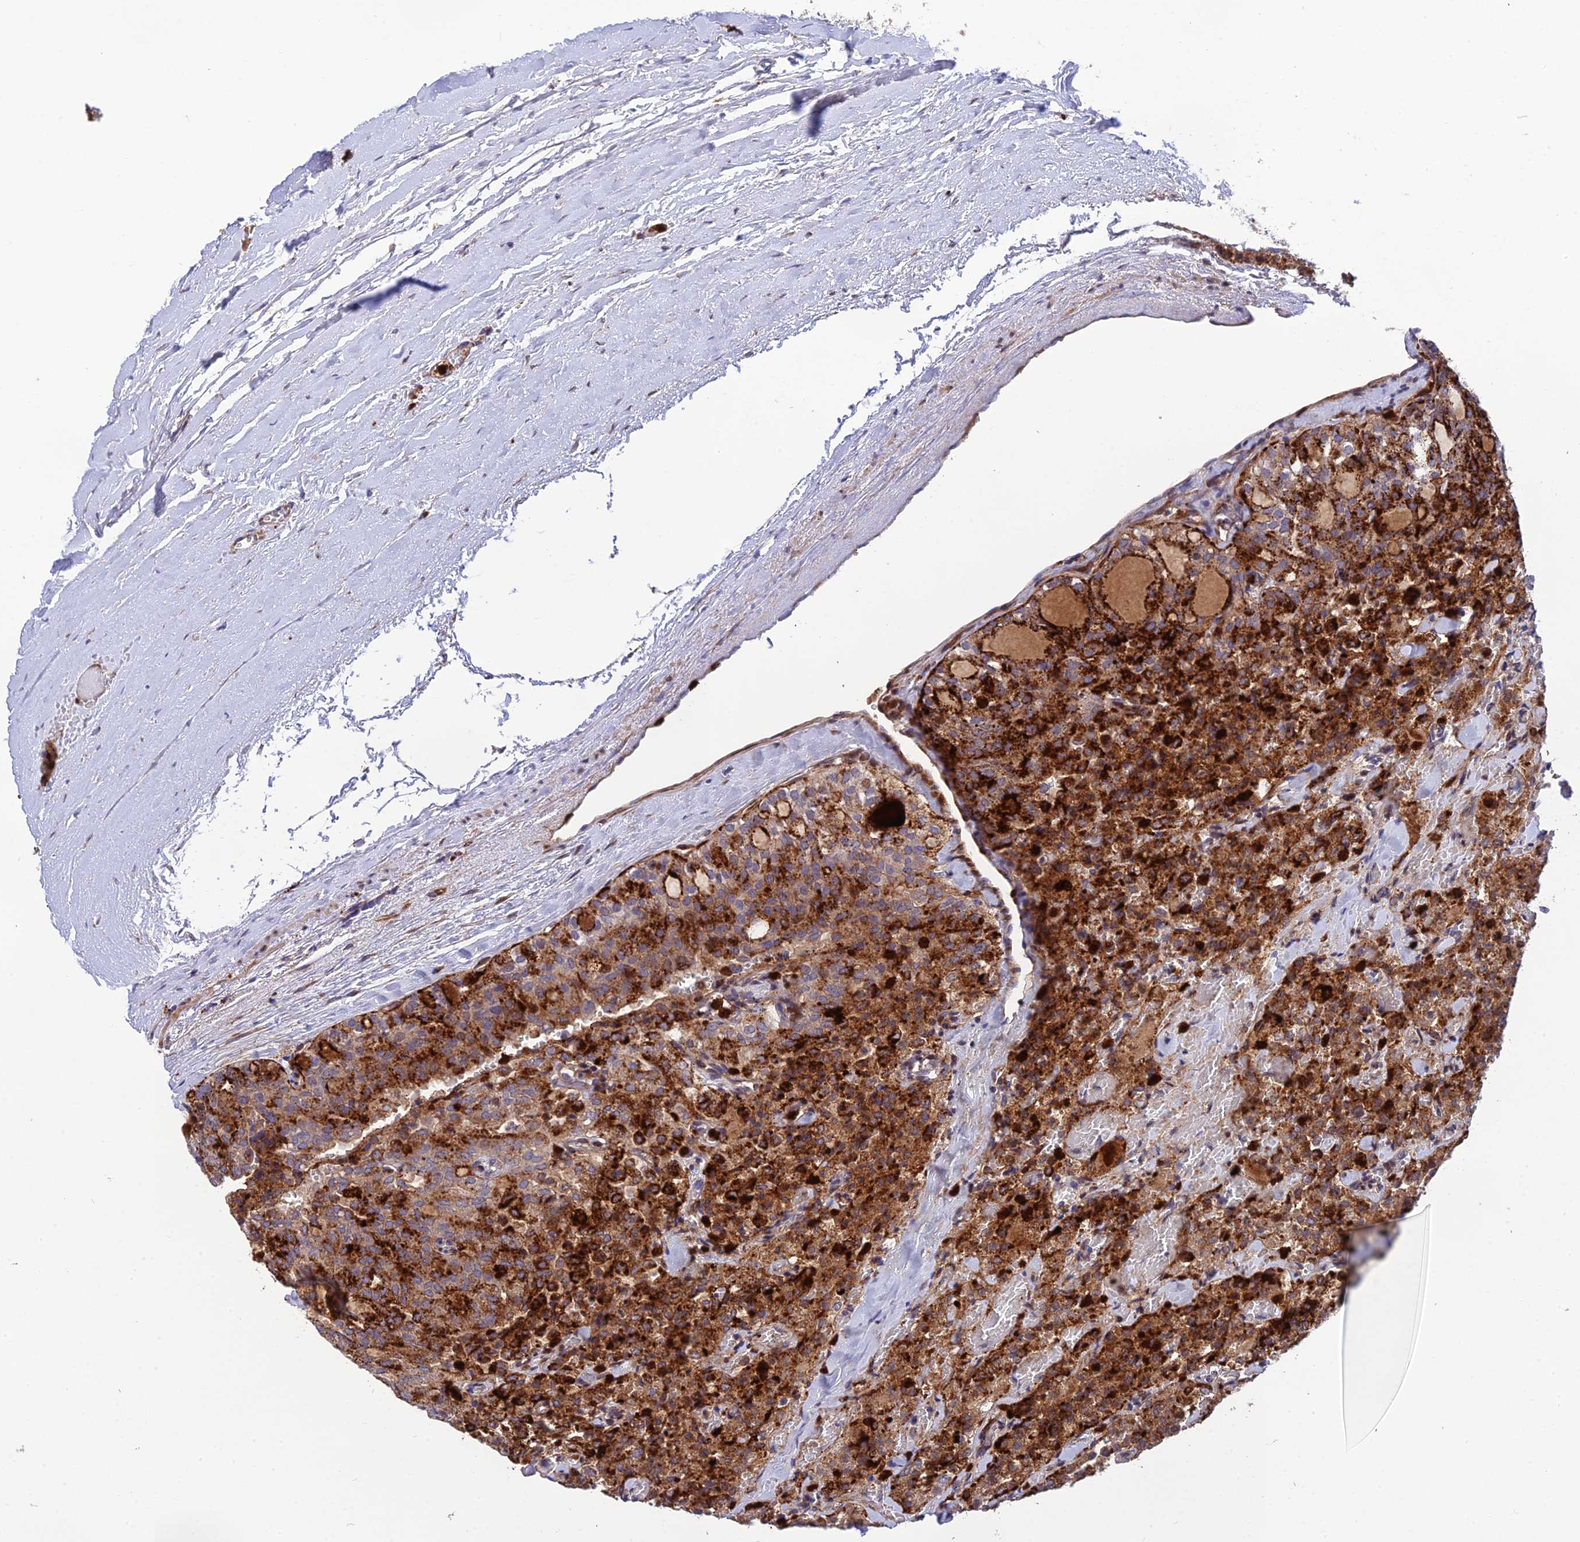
{"staining": {"intensity": "strong", "quantity": ">75%", "location": "cytoplasmic/membranous"}, "tissue": "thyroid cancer", "cell_type": "Tumor cells", "image_type": "cancer", "snomed": [{"axis": "morphology", "description": "Follicular adenoma carcinoma, NOS"}, {"axis": "topography", "description": "Thyroid gland"}], "caption": "Human thyroid follicular adenoma carcinoma stained with a brown dye reveals strong cytoplasmic/membranous positive expression in approximately >75% of tumor cells.", "gene": "CPSF4L", "patient": {"sex": "male", "age": 75}}